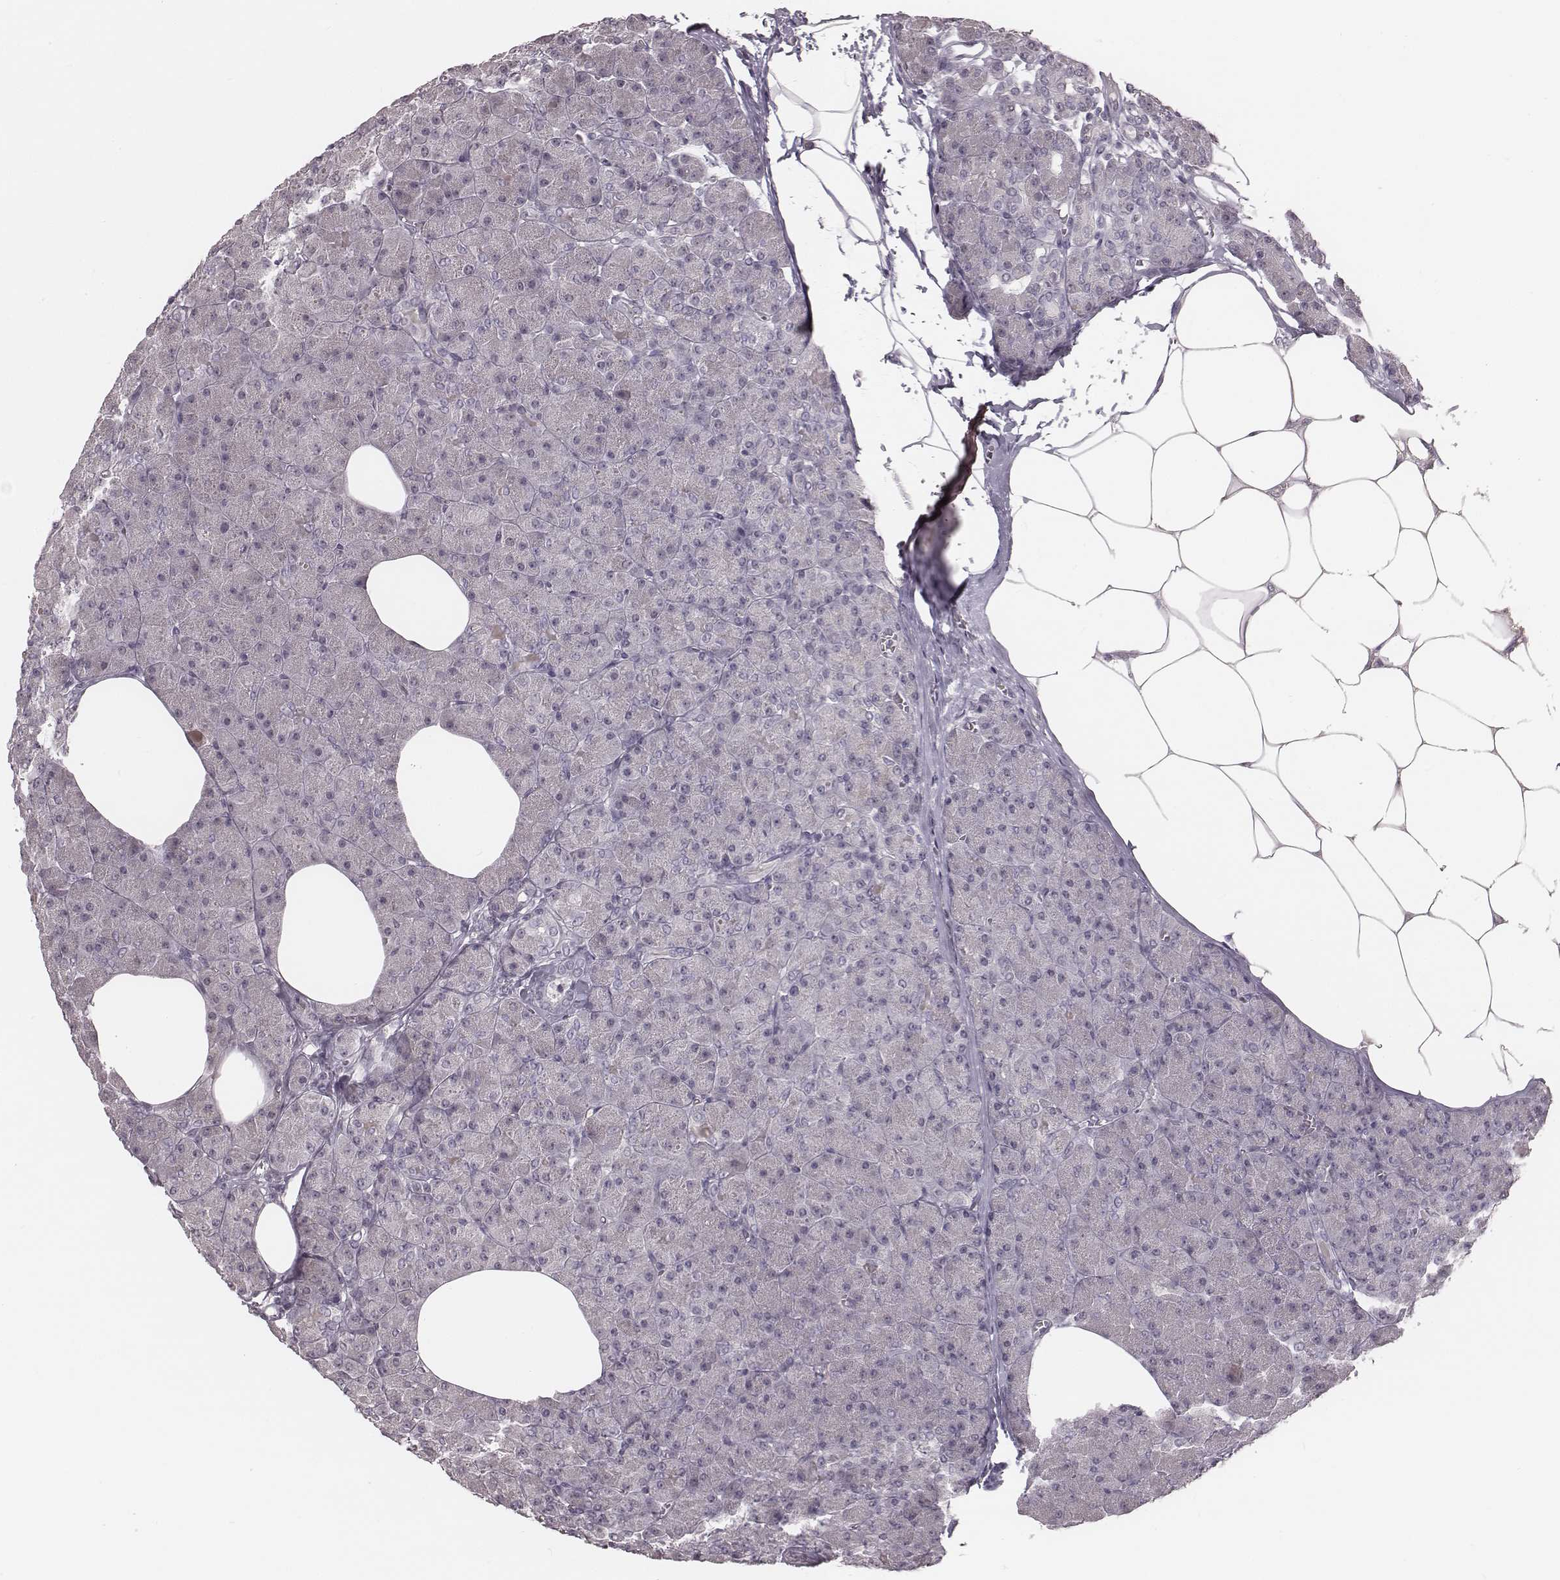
{"staining": {"intensity": "negative", "quantity": "none", "location": "none"}, "tissue": "pancreas", "cell_type": "Exocrine glandular cells", "image_type": "normal", "snomed": [{"axis": "morphology", "description": "Normal tissue, NOS"}, {"axis": "topography", "description": "Pancreas"}], "caption": "Protein analysis of unremarkable pancreas reveals no significant expression in exocrine glandular cells.", "gene": "IQCG", "patient": {"sex": "female", "age": 45}}